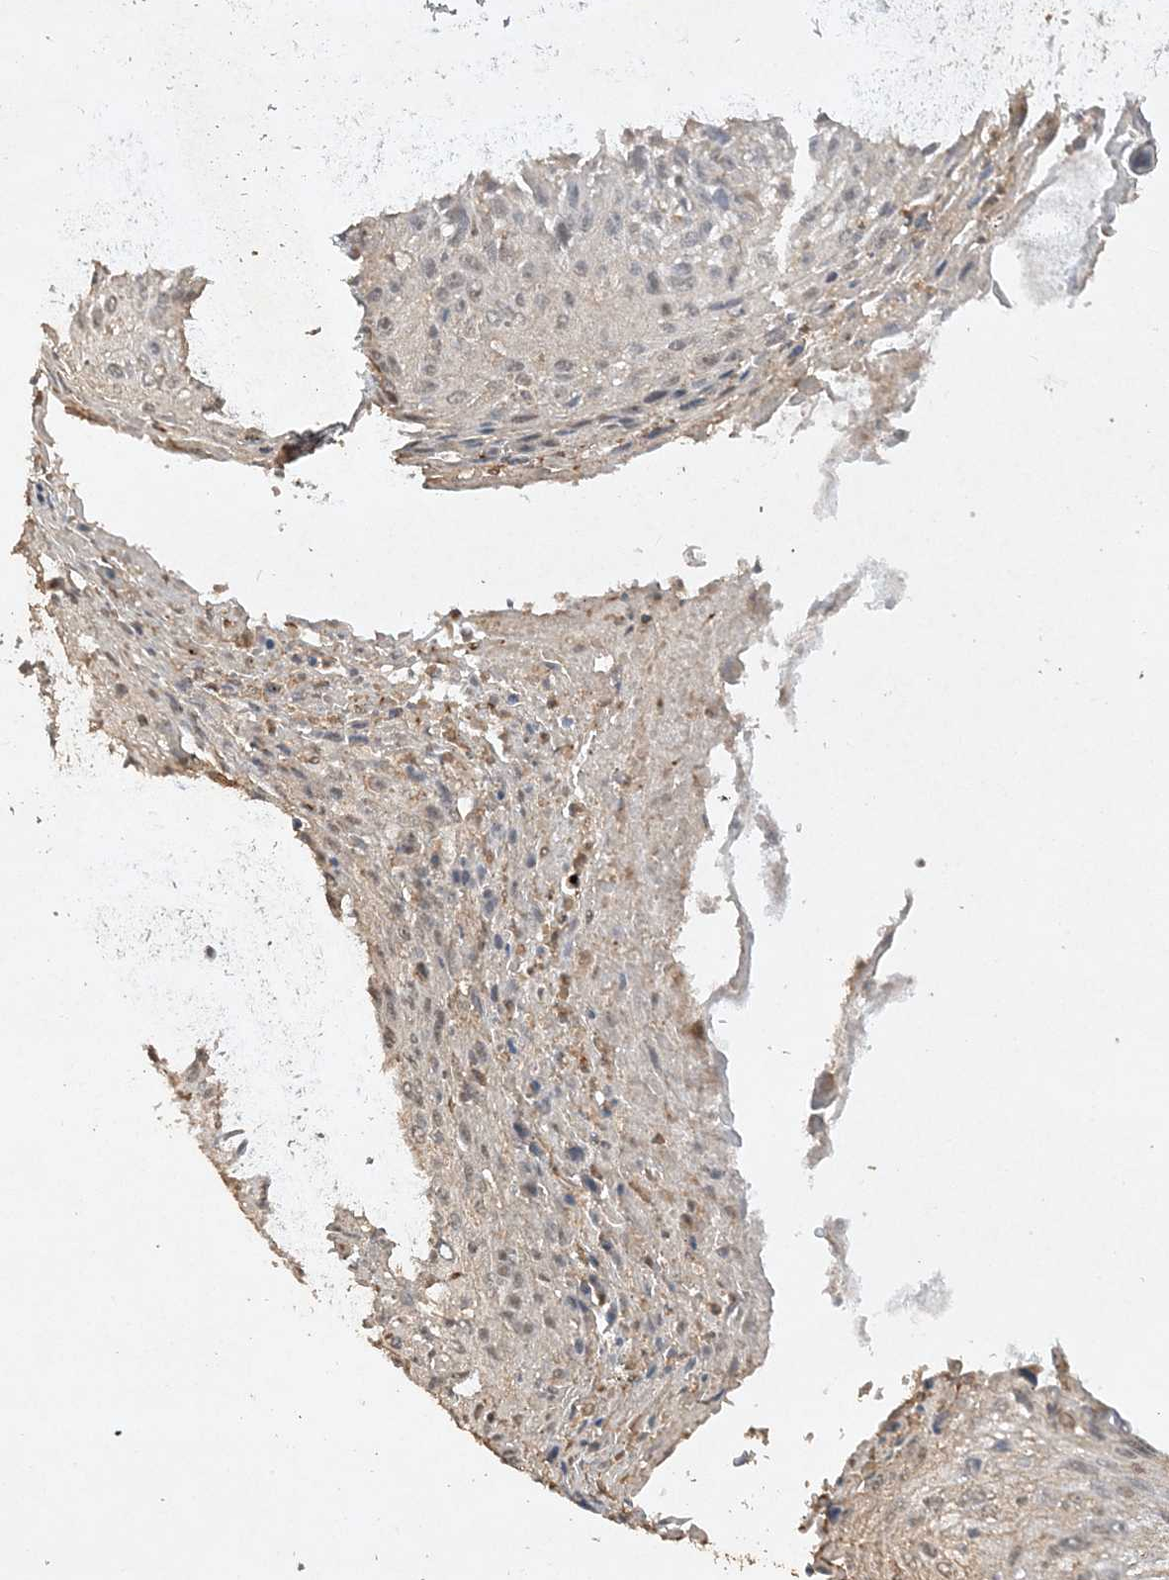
{"staining": {"intensity": "negative", "quantity": "none", "location": "none"}, "tissue": "cervical cancer", "cell_type": "Tumor cells", "image_type": "cancer", "snomed": [{"axis": "morphology", "description": "Squamous cell carcinoma, NOS"}, {"axis": "topography", "description": "Cervix"}], "caption": "Immunohistochemical staining of human cervical cancer (squamous cell carcinoma) demonstrates no significant staining in tumor cells.", "gene": "AVPI1", "patient": {"sex": "female", "age": 51}}